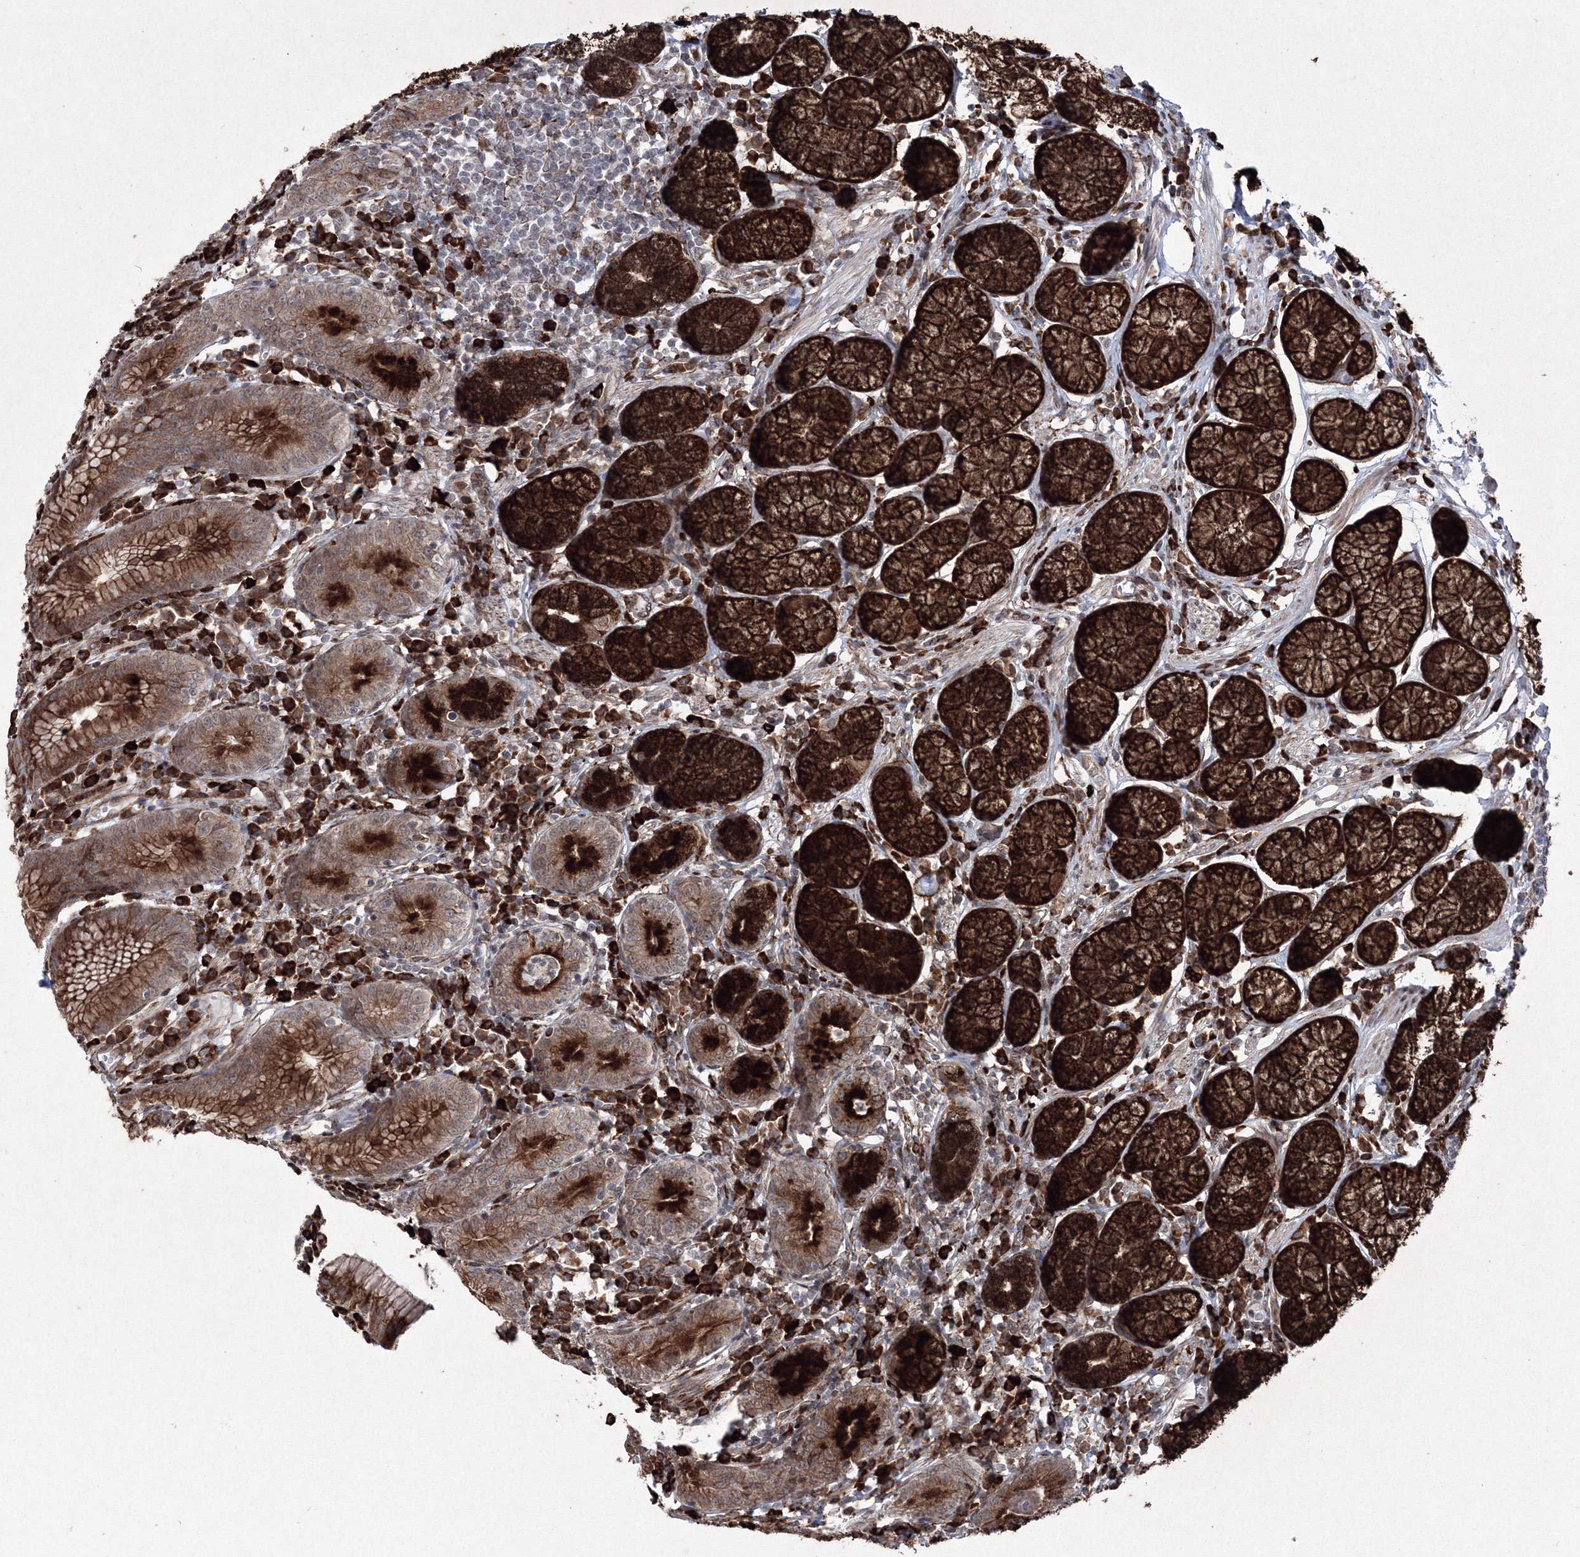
{"staining": {"intensity": "strong", "quantity": ">75%", "location": "cytoplasmic/membranous"}, "tissue": "stomach", "cell_type": "Glandular cells", "image_type": "normal", "snomed": [{"axis": "morphology", "description": "Normal tissue, NOS"}, {"axis": "topography", "description": "Stomach"}], "caption": "The photomicrograph exhibits a brown stain indicating the presence of a protein in the cytoplasmic/membranous of glandular cells in stomach. (DAB (3,3'-diaminobenzidine) = brown stain, brightfield microscopy at high magnification).", "gene": "EFCAB12", "patient": {"sex": "male", "age": 55}}